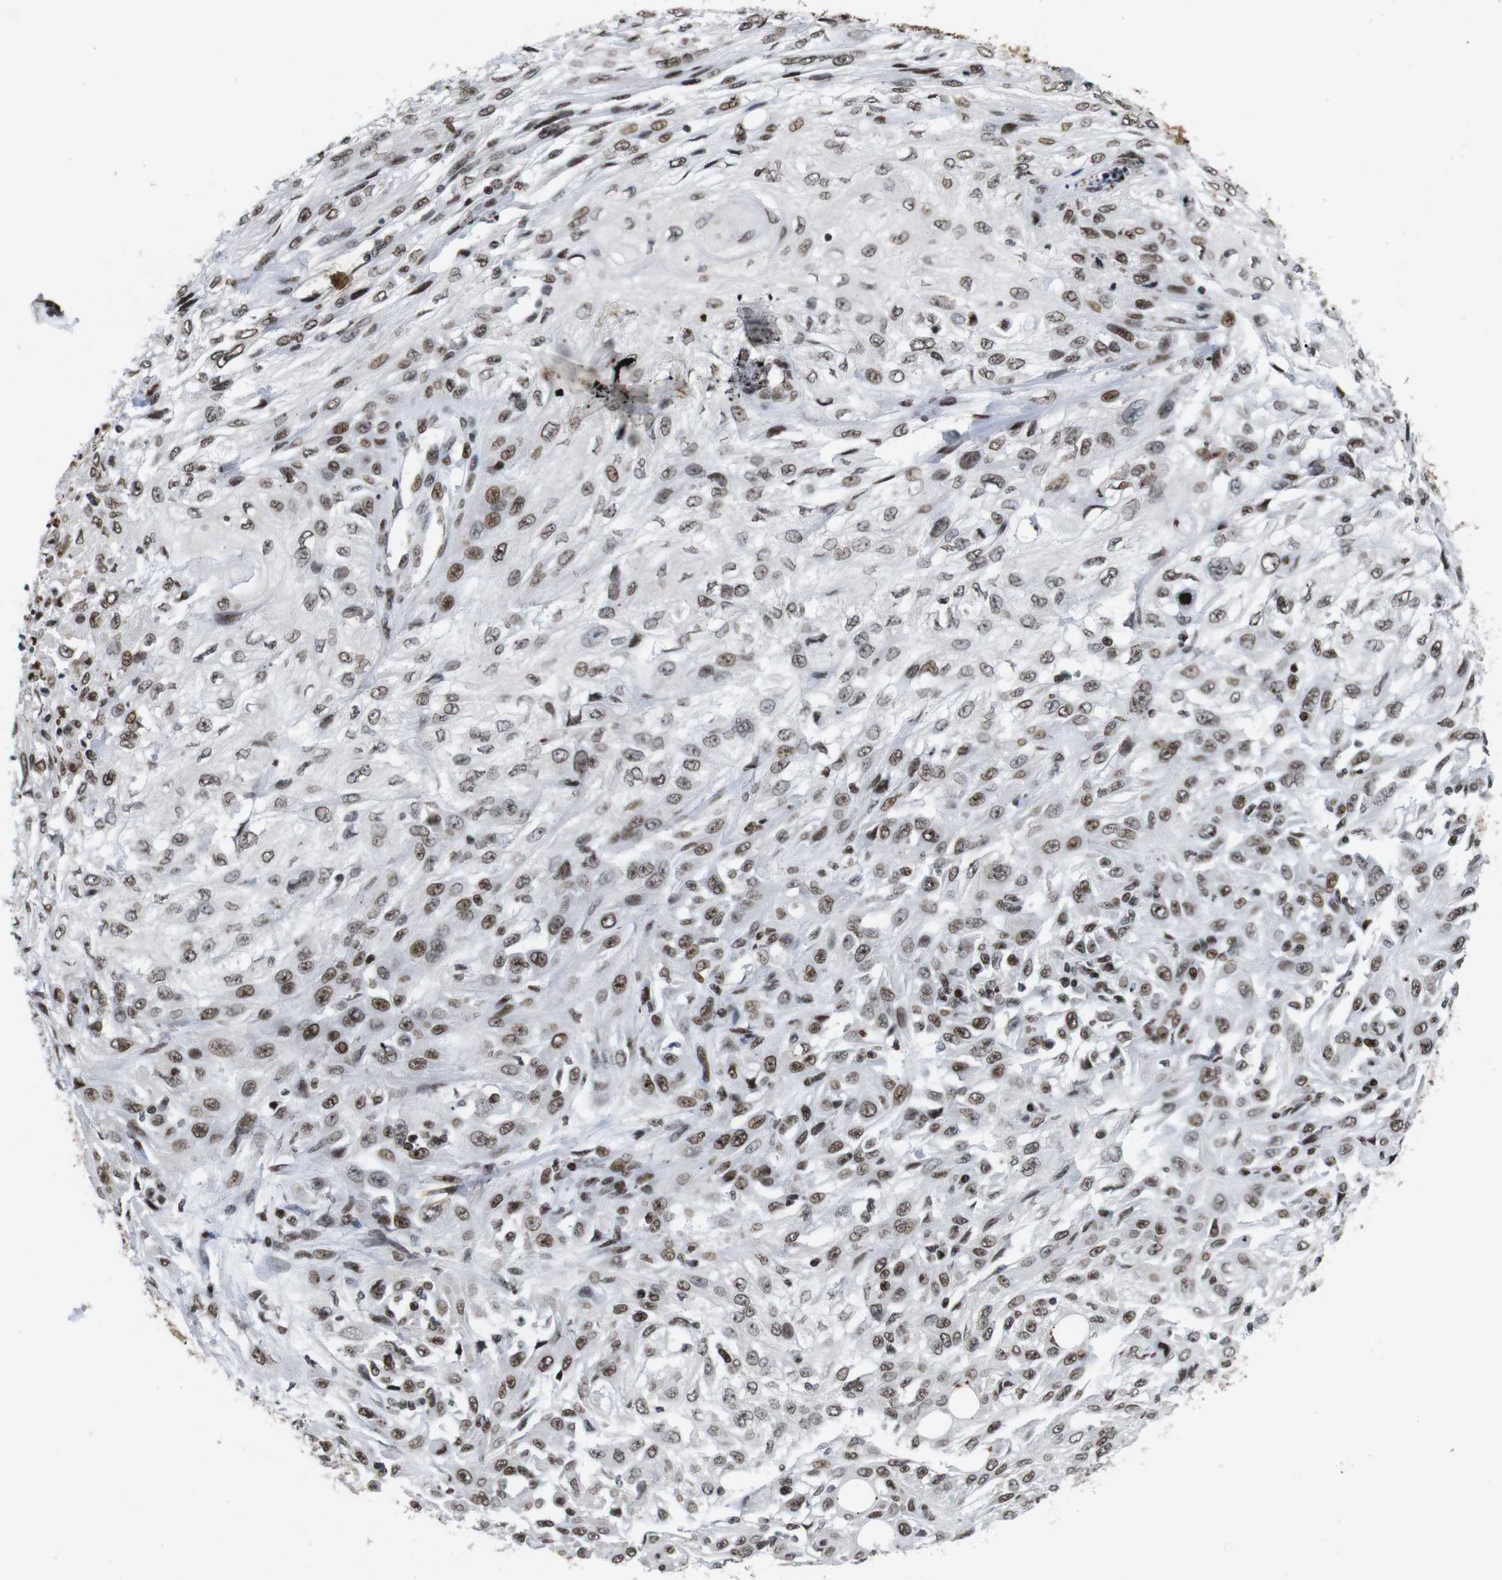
{"staining": {"intensity": "moderate", "quantity": ">75%", "location": "nuclear"}, "tissue": "skin cancer", "cell_type": "Tumor cells", "image_type": "cancer", "snomed": [{"axis": "morphology", "description": "Squamous cell carcinoma, NOS"}, {"axis": "topography", "description": "Skin"}], "caption": "Immunohistochemistry image of skin cancer stained for a protein (brown), which shows medium levels of moderate nuclear expression in about >75% of tumor cells.", "gene": "MAGEH1", "patient": {"sex": "male", "age": 75}}